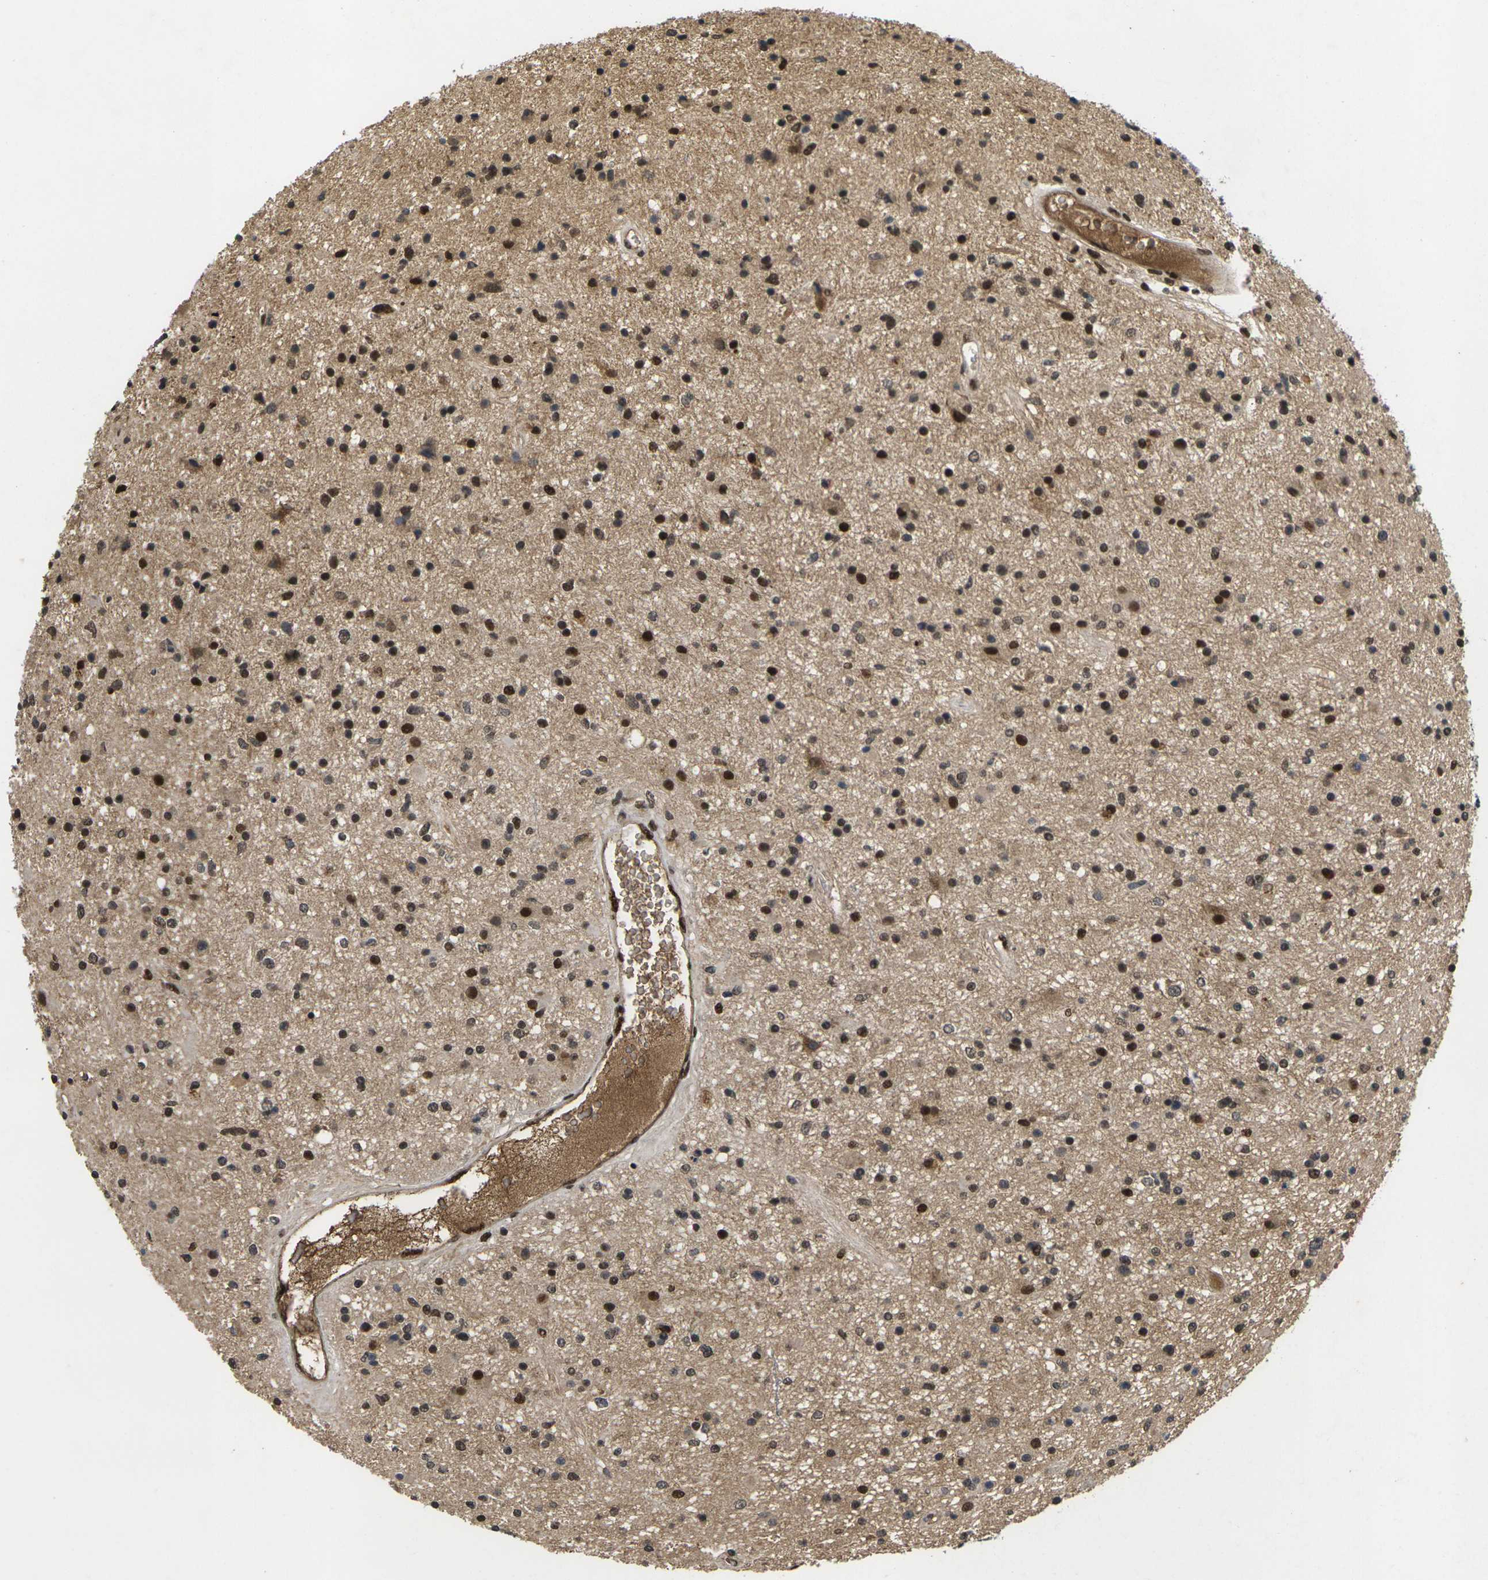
{"staining": {"intensity": "strong", "quantity": "25%-75%", "location": "nuclear"}, "tissue": "glioma", "cell_type": "Tumor cells", "image_type": "cancer", "snomed": [{"axis": "morphology", "description": "Glioma, malignant, High grade"}, {"axis": "topography", "description": "Brain"}], "caption": "This histopathology image demonstrates IHC staining of human malignant high-grade glioma, with high strong nuclear positivity in approximately 25%-75% of tumor cells.", "gene": "GTF2E1", "patient": {"sex": "male", "age": 33}}